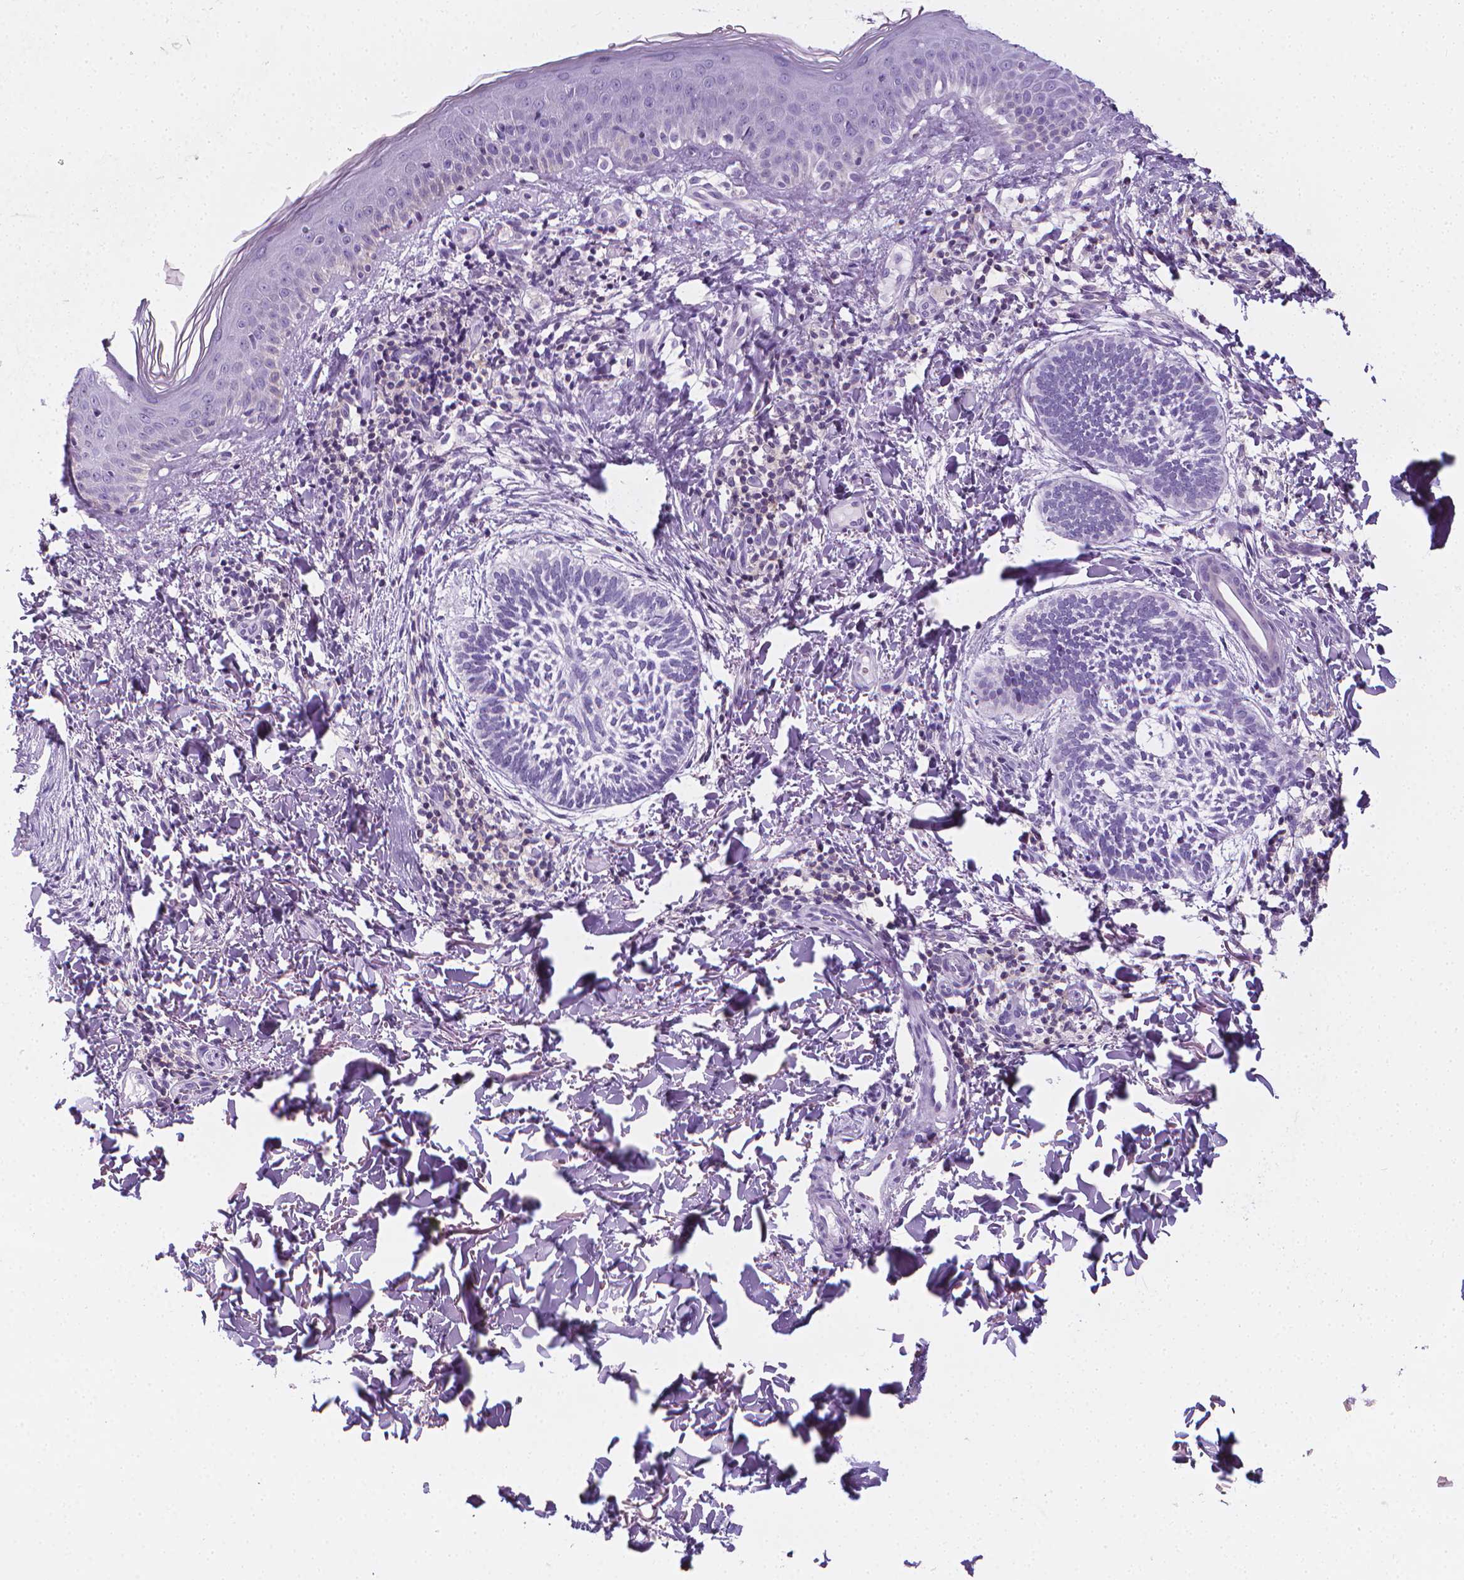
{"staining": {"intensity": "negative", "quantity": "none", "location": "none"}, "tissue": "skin cancer", "cell_type": "Tumor cells", "image_type": "cancer", "snomed": [{"axis": "morphology", "description": "Normal tissue, NOS"}, {"axis": "morphology", "description": "Basal cell carcinoma"}, {"axis": "topography", "description": "Skin"}], "caption": "This histopathology image is of skin cancer (basal cell carcinoma) stained with immunohistochemistry (IHC) to label a protein in brown with the nuclei are counter-stained blue. There is no staining in tumor cells.", "gene": "DCAF8L1", "patient": {"sex": "male", "age": 46}}